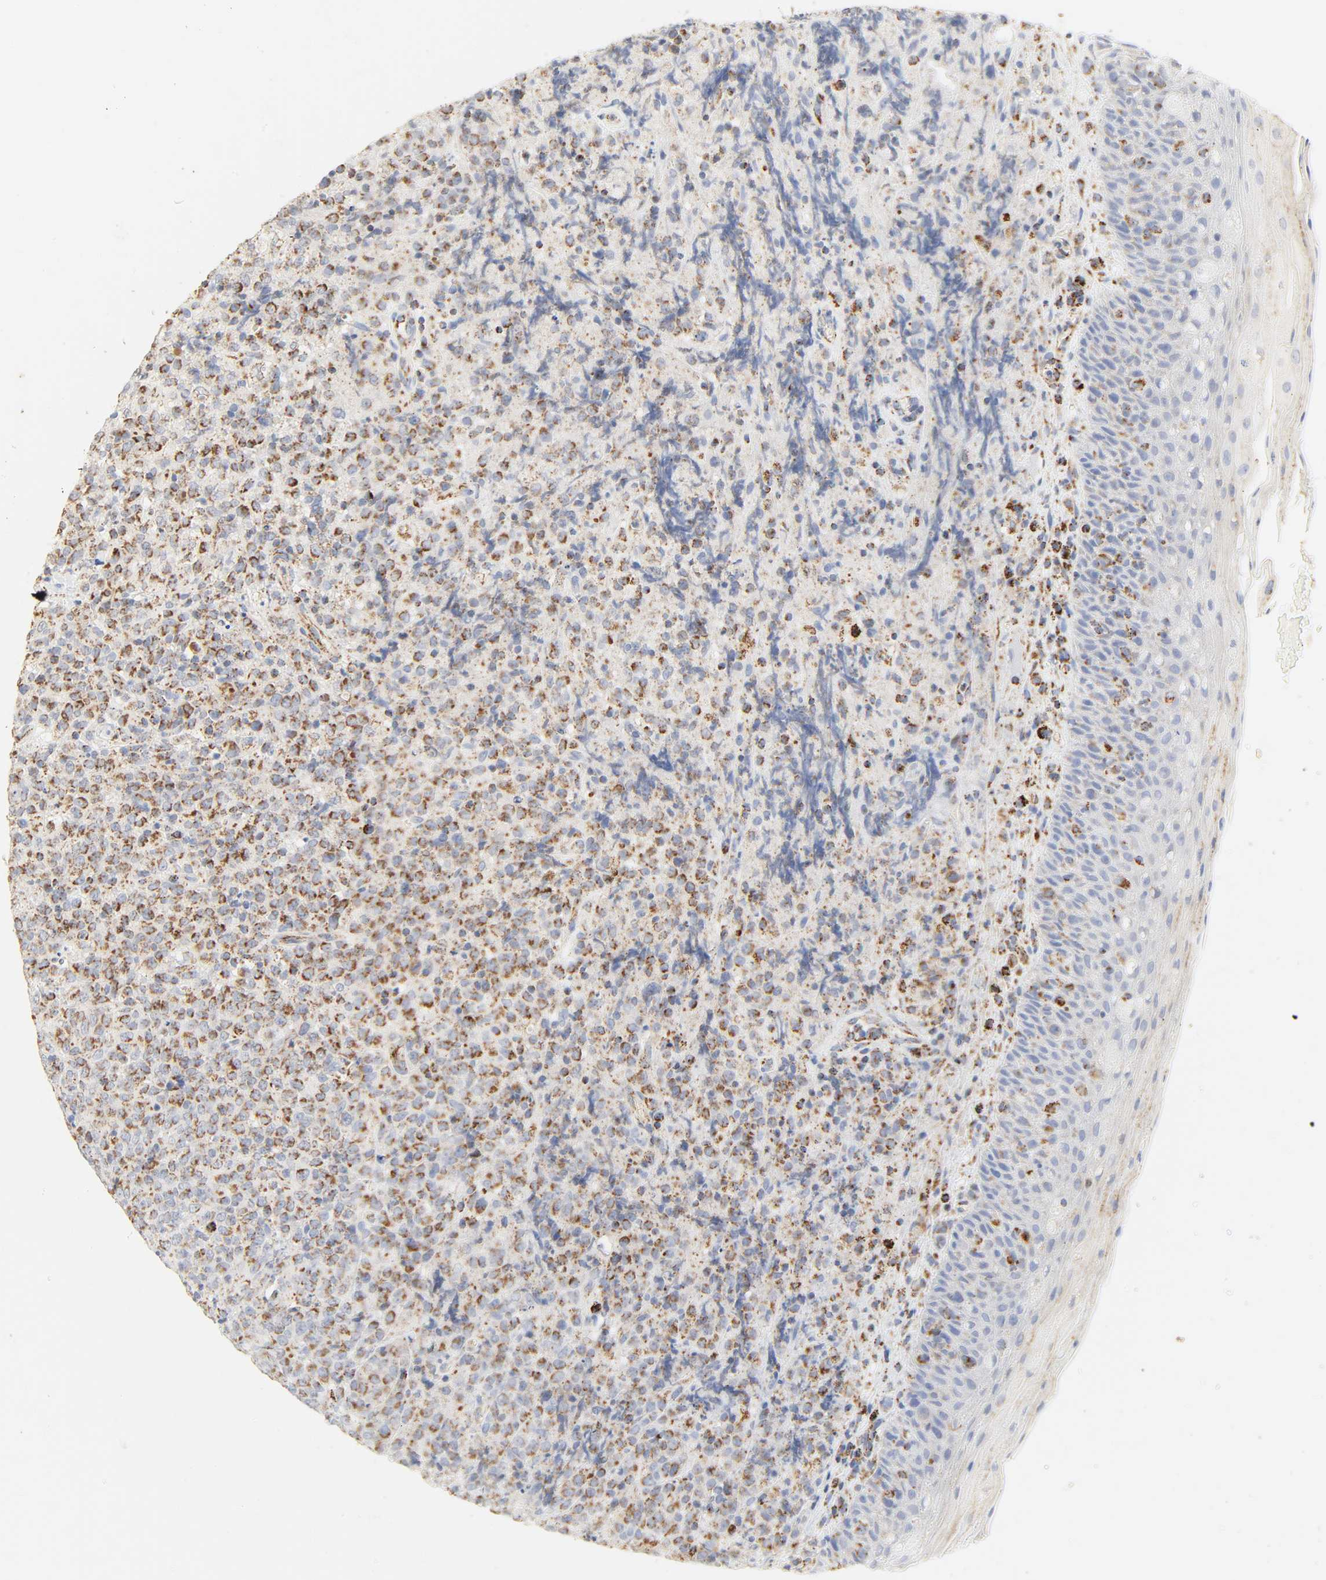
{"staining": {"intensity": "weak", "quantity": "25%-75%", "location": "cytoplasmic/membranous"}, "tissue": "lymphoma", "cell_type": "Tumor cells", "image_type": "cancer", "snomed": [{"axis": "morphology", "description": "Malignant lymphoma, non-Hodgkin's type, High grade"}, {"axis": "topography", "description": "Tonsil"}], "caption": "A brown stain labels weak cytoplasmic/membranous expression of a protein in lymphoma tumor cells.", "gene": "ACAT1", "patient": {"sex": "female", "age": 36}}